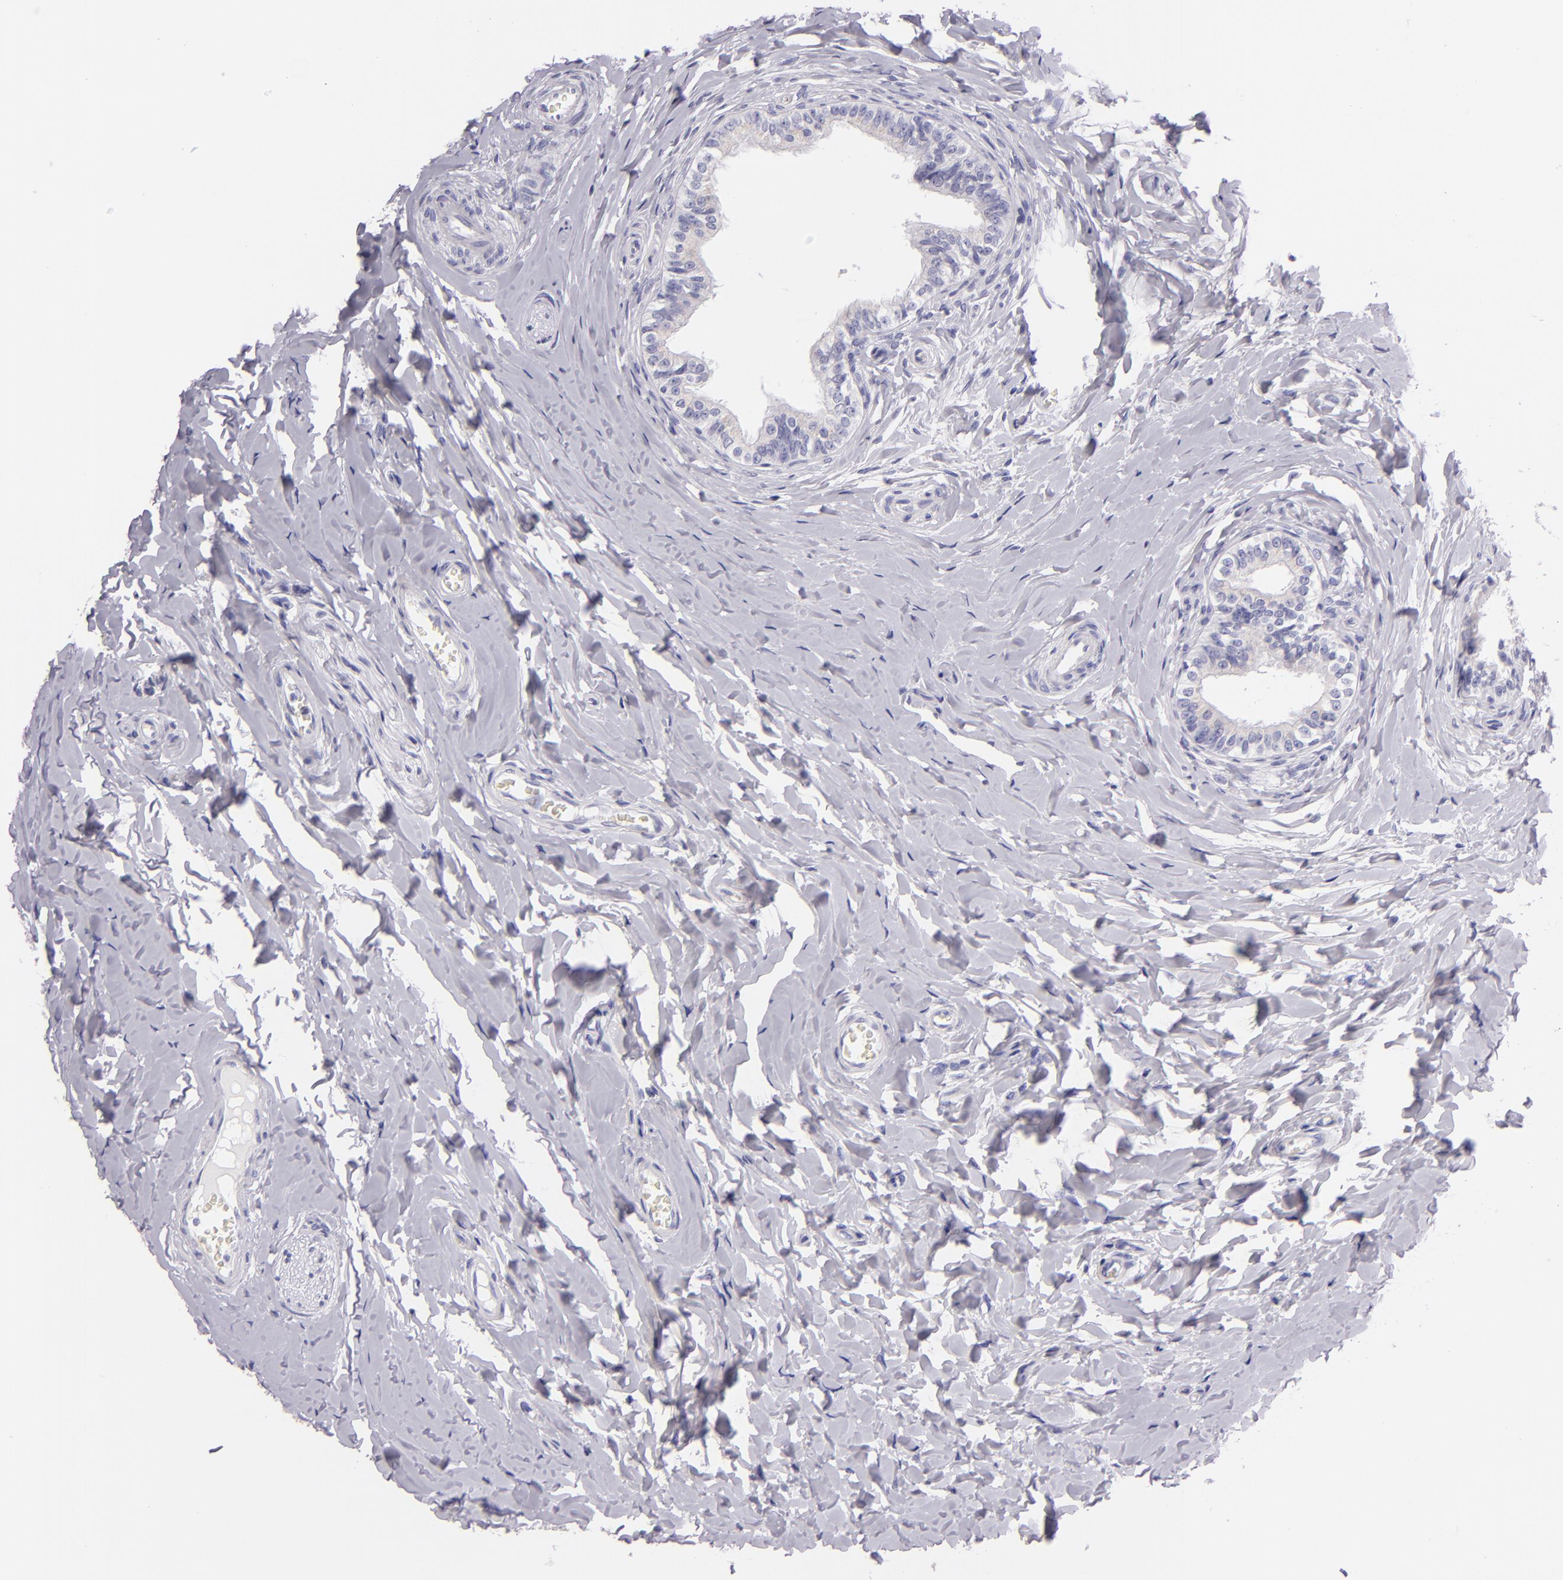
{"staining": {"intensity": "negative", "quantity": "none", "location": "none"}, "tissue": "epididymis", "cell_type": "Glandular cells", "image_type": "normal", "snomed": [{"axis": "morphology", "description": "Normal tissue, NOS"}, {"axis": "topography", "description": "Soft tissue"}, {"axis": "topography", "description": "Epididymis"}], "caption": "This is an immunohistochemistry image of benign epididymis. There is no positivity in glandular cells.", "gene": "MUC5AC", "patient": {"sex": "male", "age": 26}}